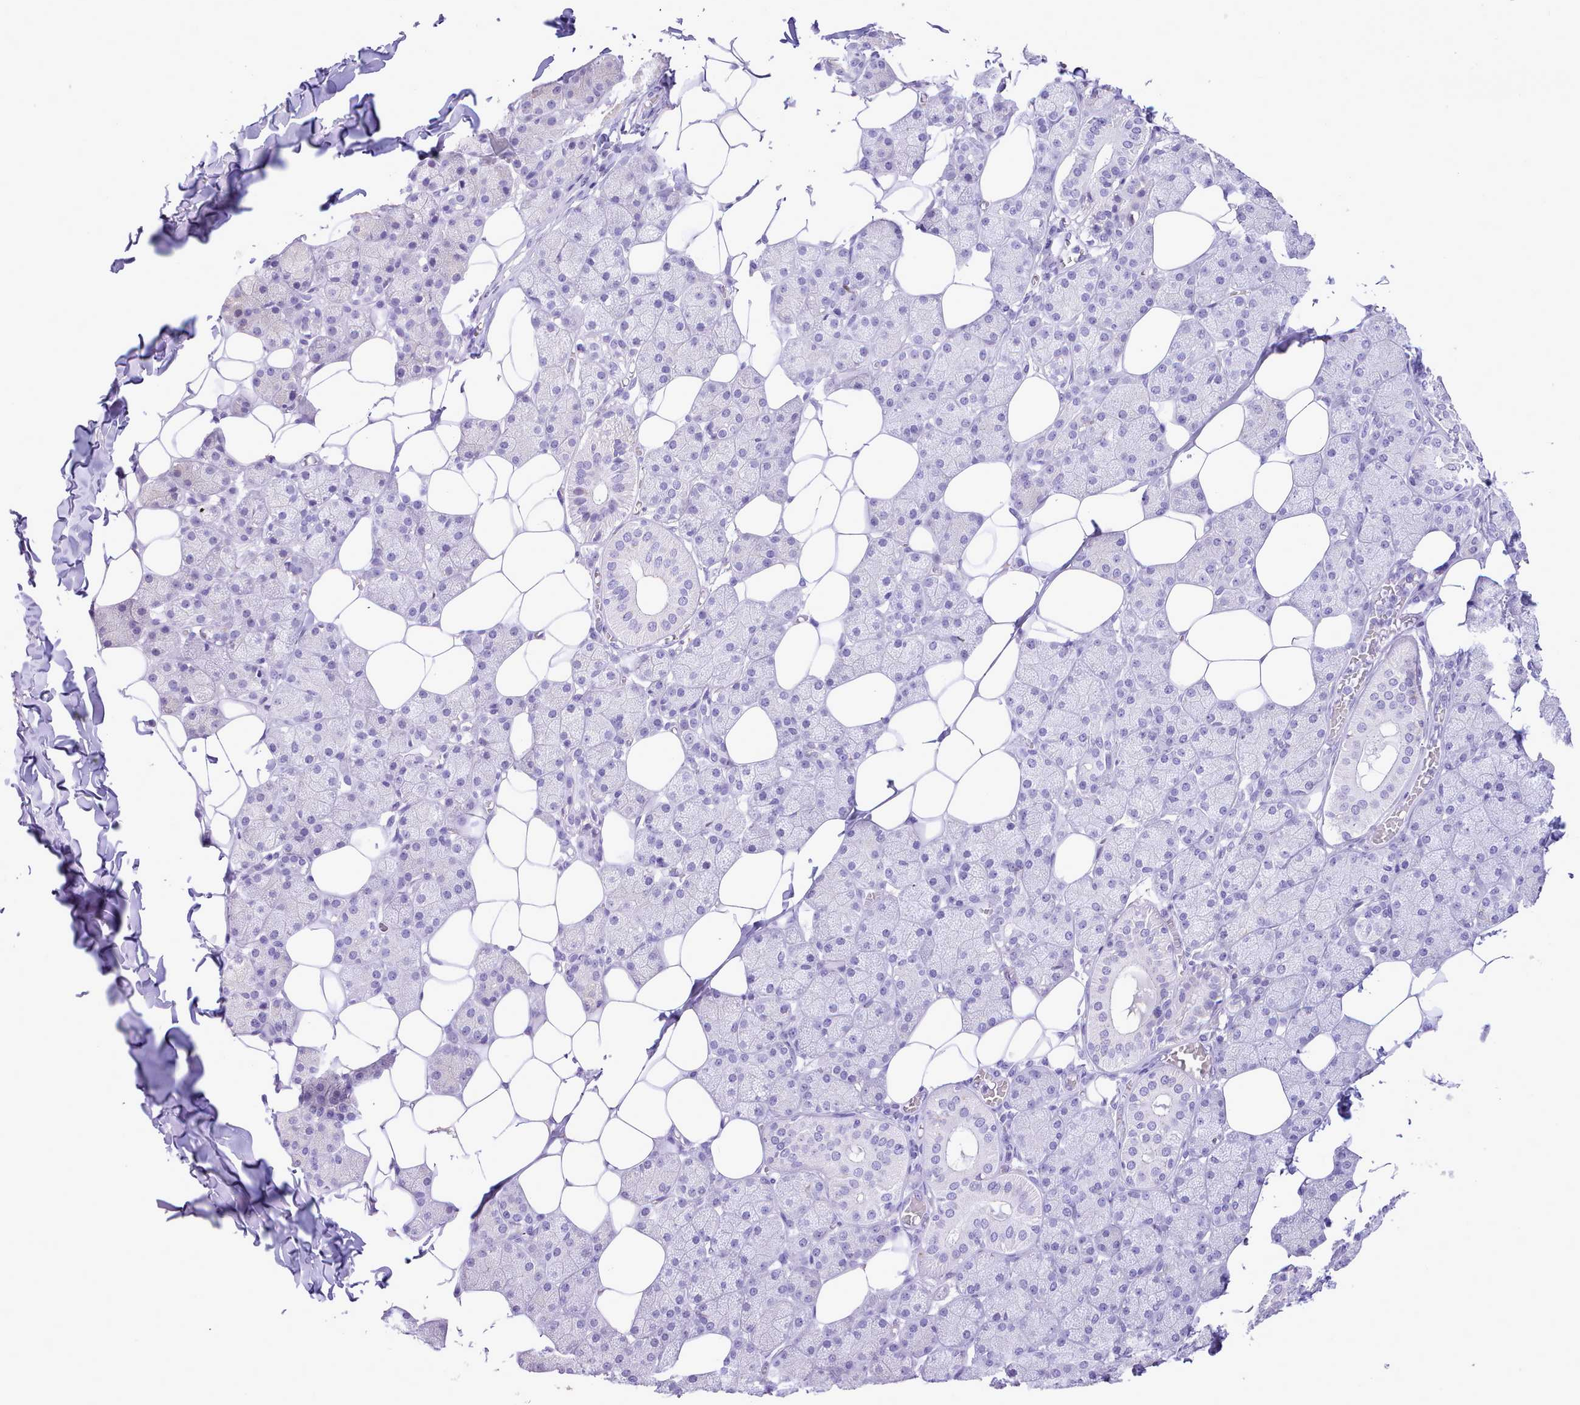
{"staining": {"intensity": "negative", "quantity": "none", "location": "none"}, "tissue": "salivary gland", "cell_type": "Glandular cells", "image_type": "normal", "snomed": [{"axis": "morphology", "description": "Normal tissue, NOS"}, {"axis": "topography", "description": "Salivary gland"}], "caption": "DAB immunohistochemical staining of benign salivary gland demonstrates no significant expression in glandular cells. (IHC, brightfield microscopy, high magnification).", "gene": "LRRC37A2", "patient": {"sex": "female", "age": 33}}